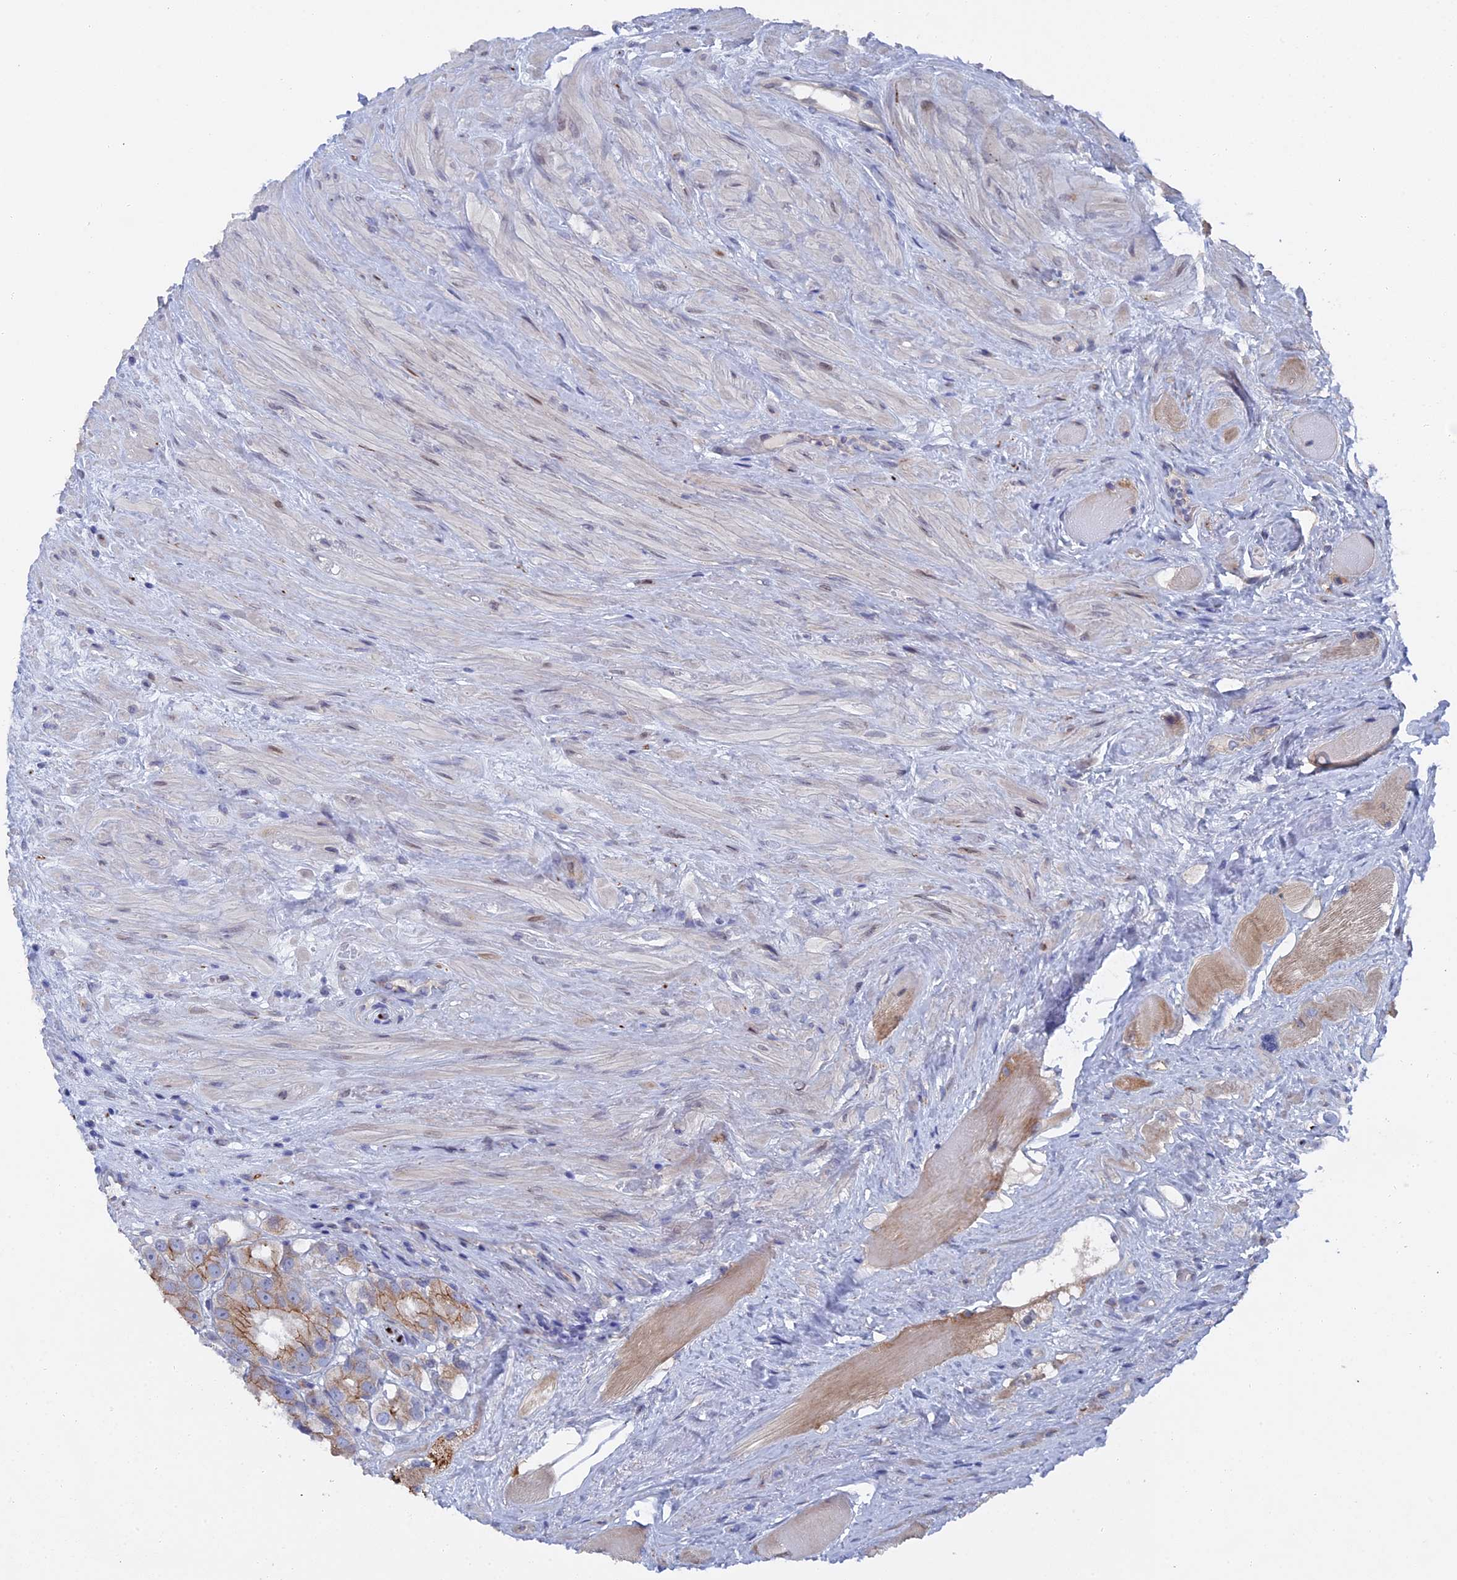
{"staining": {"intensity": "moderate", "quantity": "<25%", "location": "cytoplasmic/membranous"}, "tissue": "prostate cancer", "cell_type": "Tumor cells", "image_type": "cancer", "snomed": [{"axis": "morphology", "description": "Adenocarcinoma, NOS"}, {"axis": "topography", "description": "Prostate"}], "caption": "About <25% of tumor cells in human prostate cancer display moderate cytoplasmic/membranous protein staining as visualized by brown immunohistochemical staining.", "gene": "TMEM161A", "patient": {"sex": "male", "age": 79}}